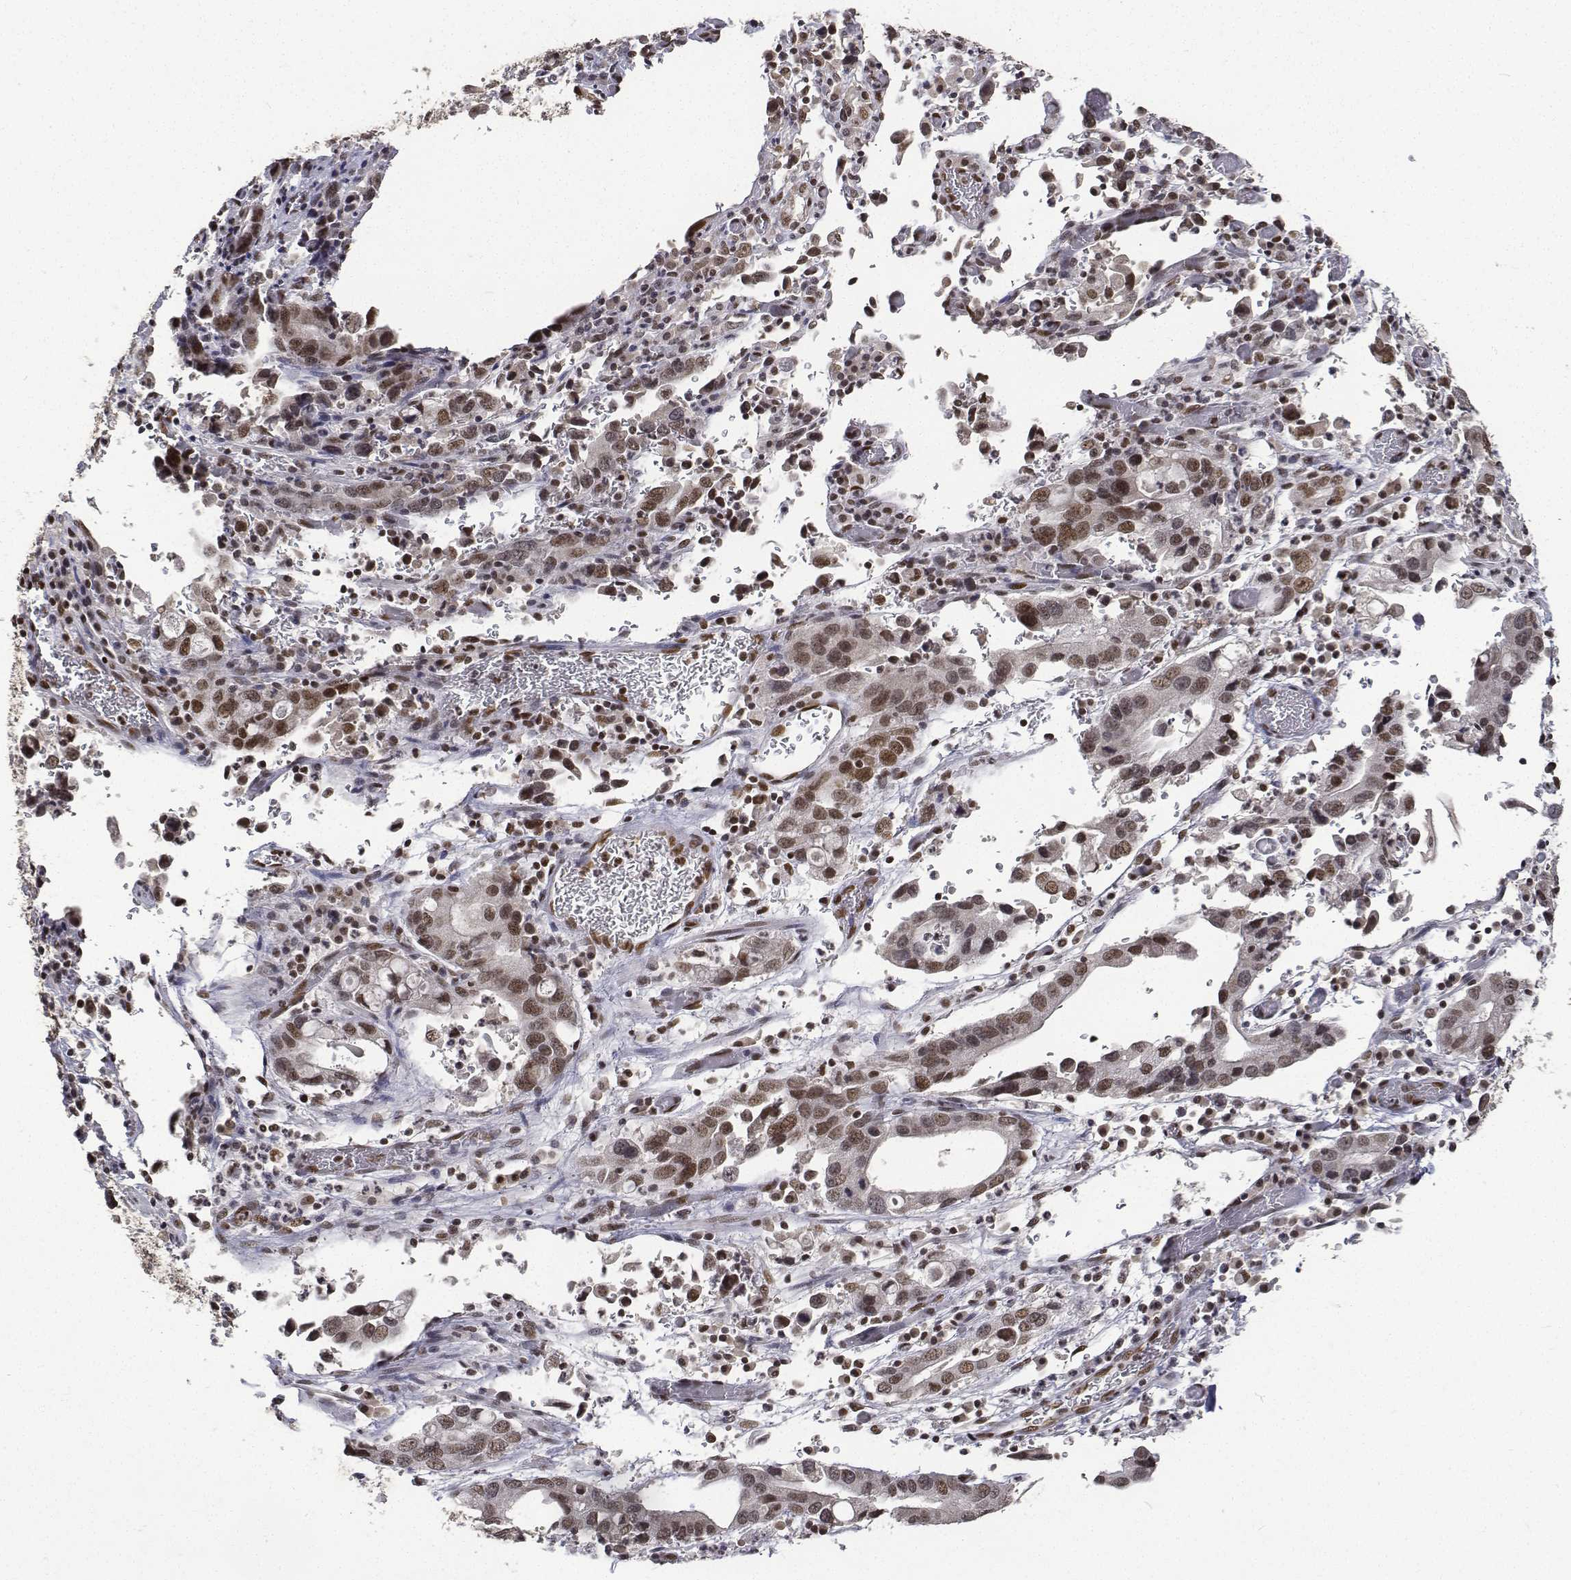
{"staining": {"intensity": "moderate", "quantity": ">75%", "location": "nuclear"}, "tissue": "stomach cancer", "cell_type": "Tumor cells", "image_type": "cancer", "snomed": [{"axis": "morphology", "description": "Adenocarcinoma, NOS"}, {"axis": "topography", "description": "Stomach, upper"}], "caption": "Brown immunohistochemical staining in human adenocarcinoma (stomach) demonstrates moderate nuclear positivity in about >75% of tumor cells.", "gene": "ATRX", "patient": {"sex": "male", "age": 74}}